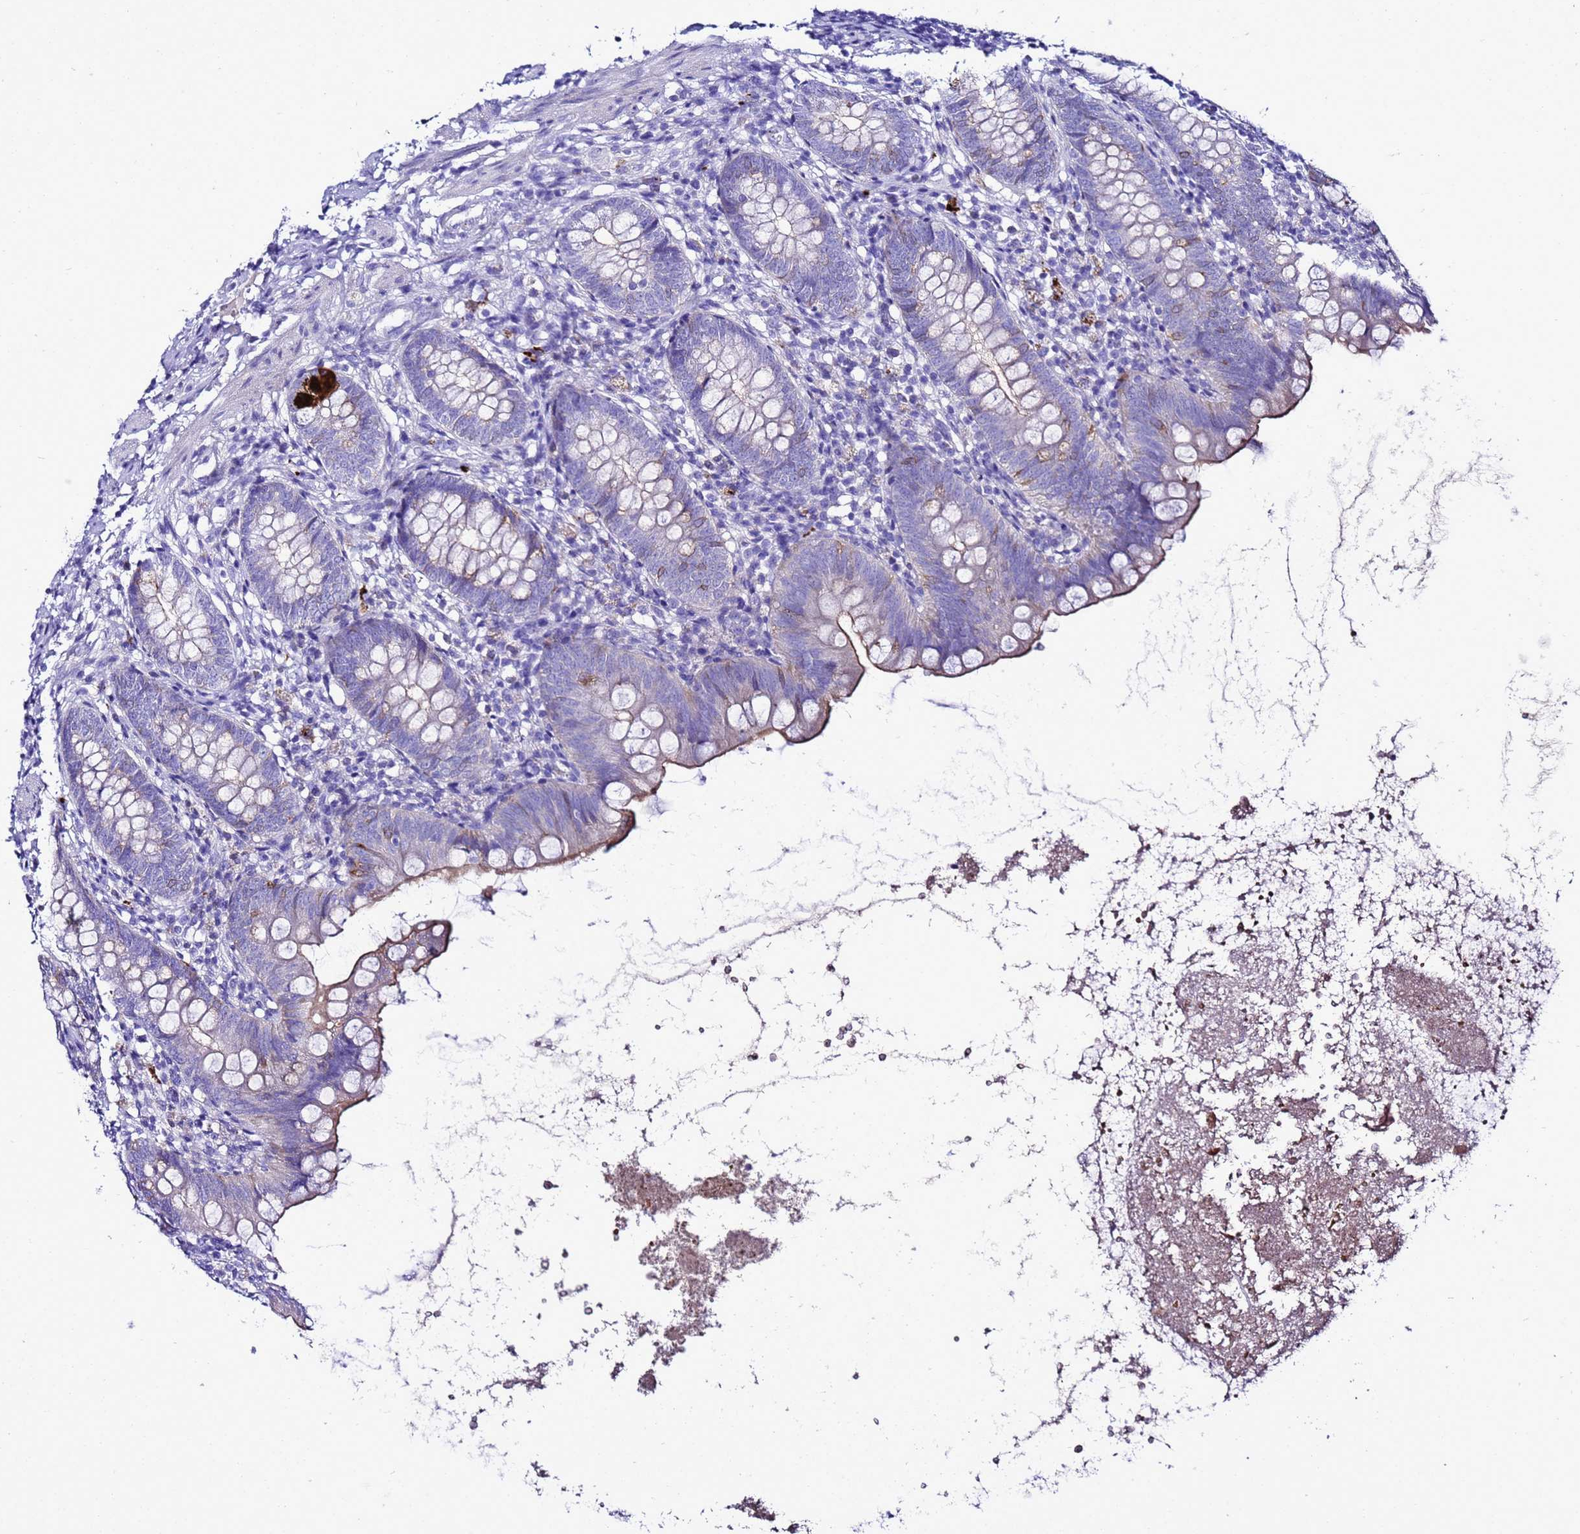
{"staining": {"intensity": "strong", "quantity": "<25%", "location": "cytoplasmic/membranous"}, "tissue": "appendix", "cell_type": "Glandular cells", "image_type": "normal", "snomed": [{"axis": "morphology", "description": "Normal tissue, NOS"}, {"axis": "topography", "description": "Appendix"}], "caption": "About <25% of glandular cells in unremarkable human appendix demonstrate strong cytoplasmic/membranous protein staining as visualized by brown immunohistochemical staining.", "gene": "BEST2", "patient": {"sex": "female", "age": 62}}